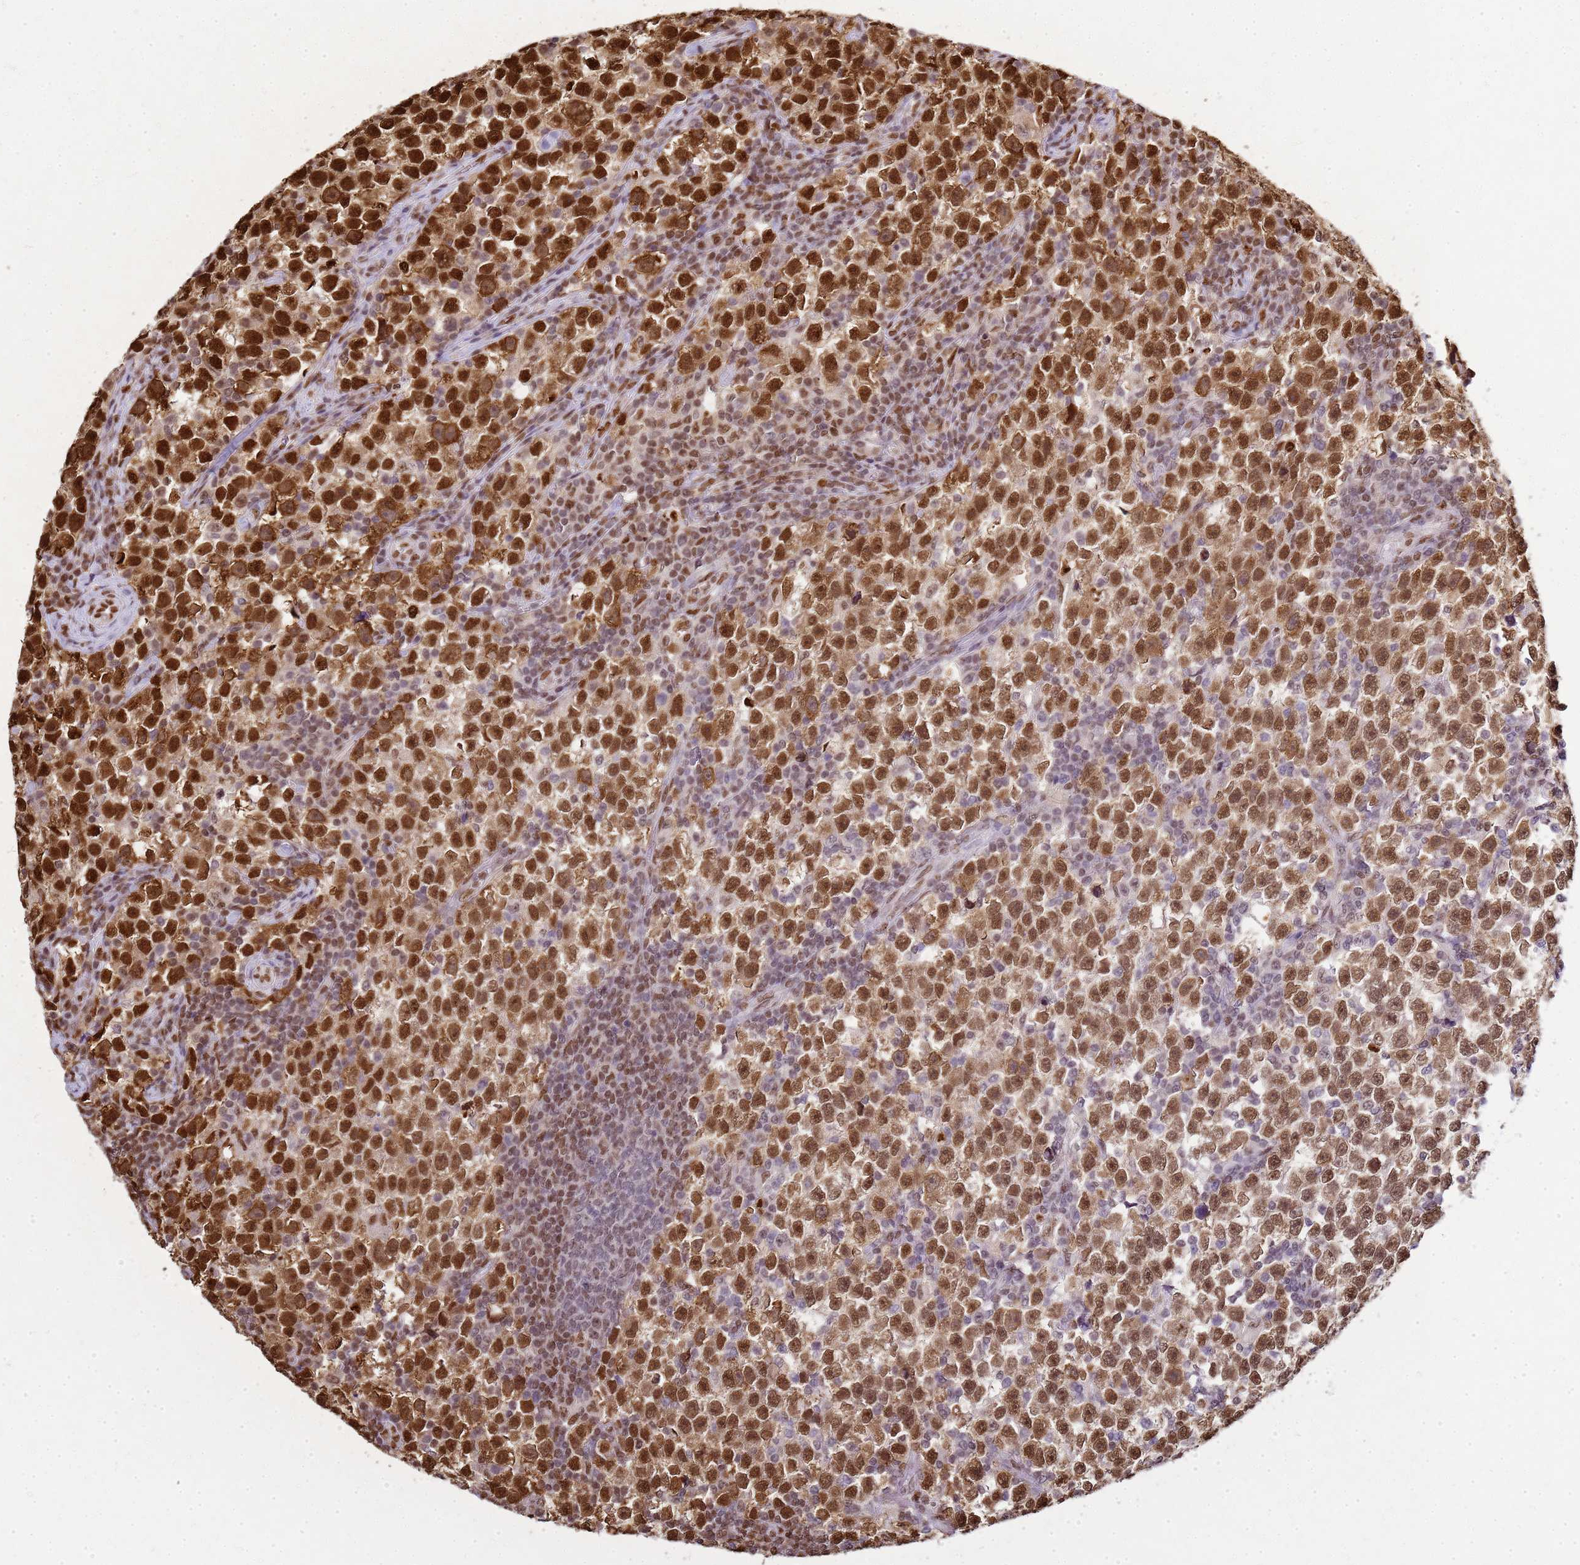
{"staining": {"intensity": "strong", "quantity": ">75%", "location": "nuclear"}, "tissue": "testis cancer", "cell_type": "Tumor cells", "image_type": "cancer", "snomed": [{"axis": "morphology", "description": "Normal tissue, NOS"}, {"axis": "morphology", "description": "Seminoma, NOS"}, {"axis": "topography", "description": "Testis"}], "caption": "Strong nuclear expression is seen in approximately >75% of tumor cells in testis seminoma.", "gene": "APEX1", "patient": {"sex": "male", "age": 43}}